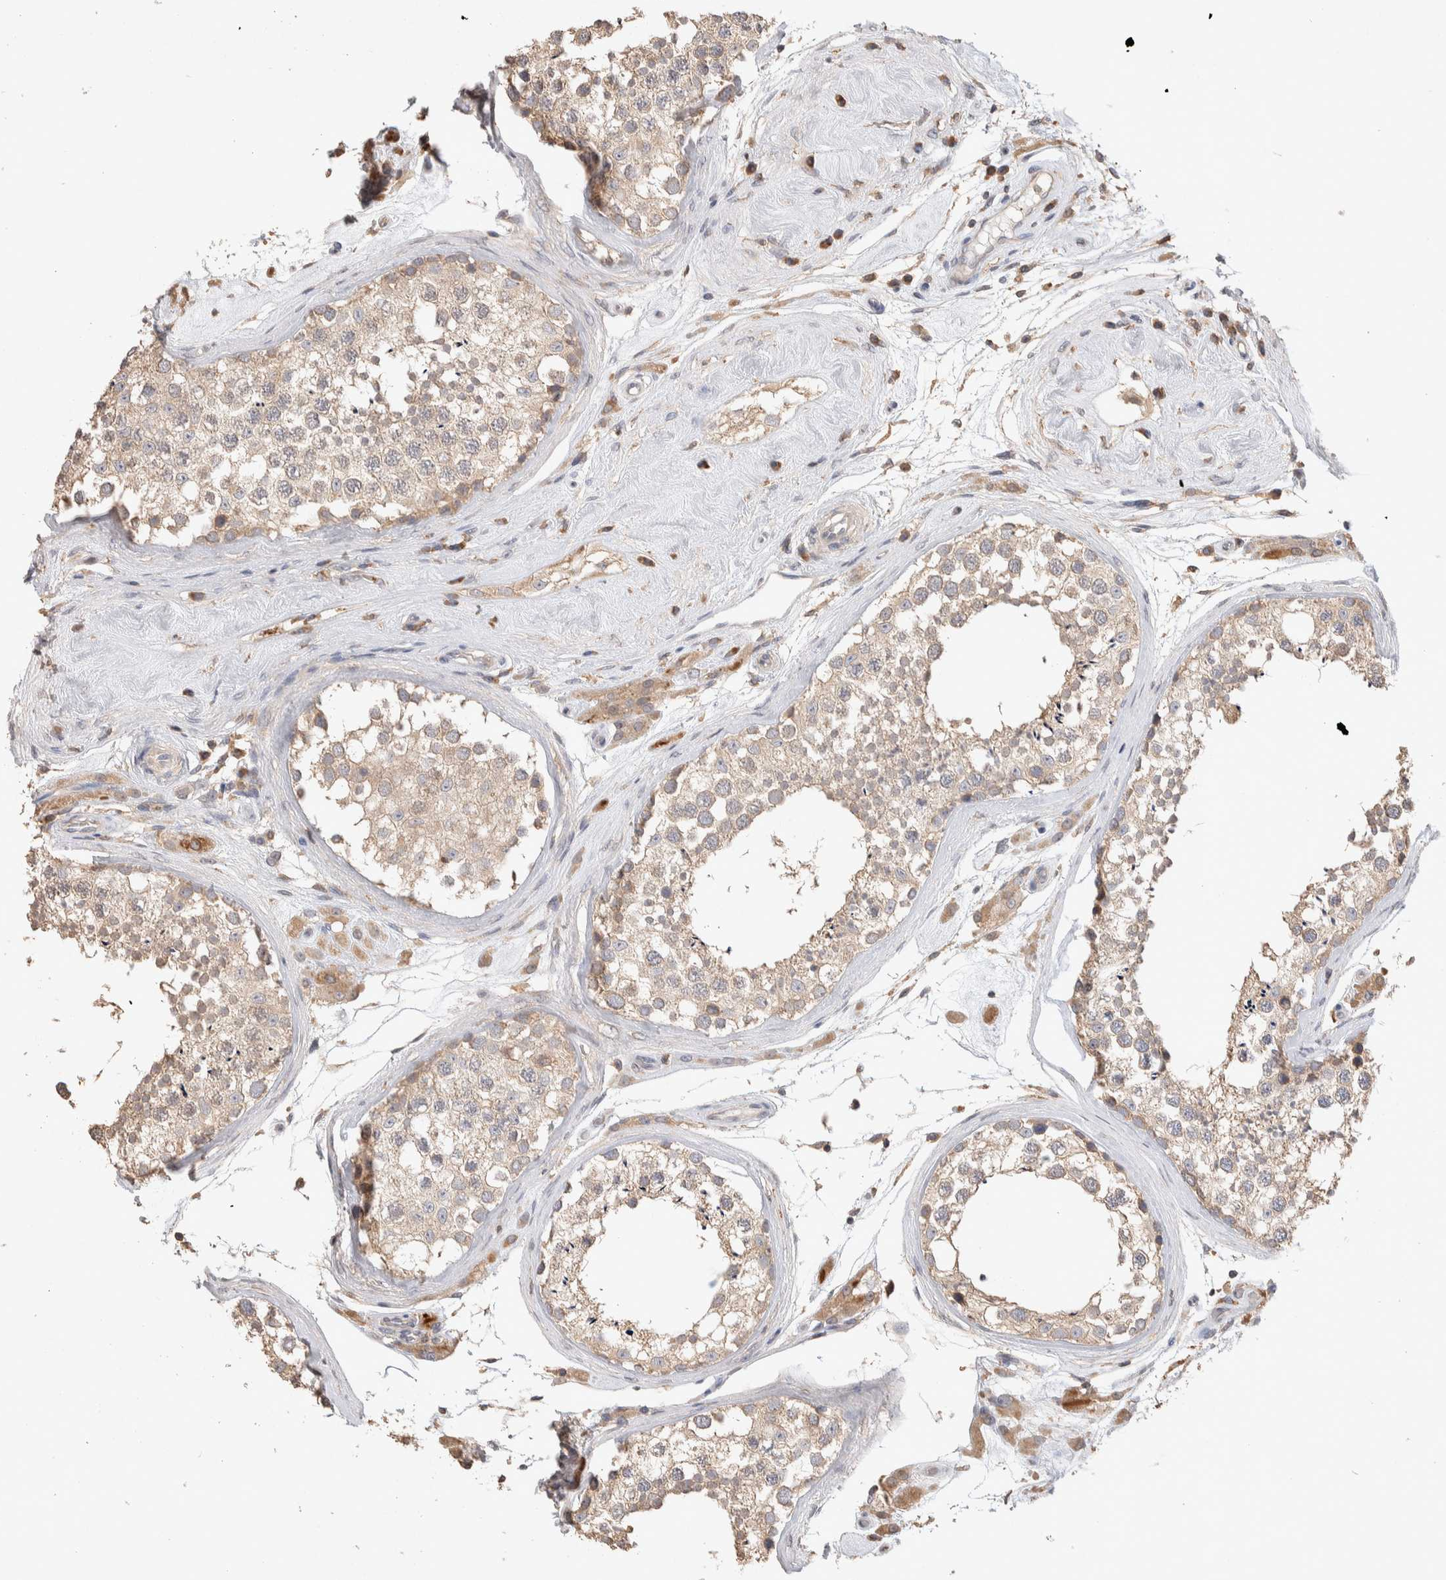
{"staining": {"intensity": "weak", "quantity": ">75%", "location": "cytoplasmic/membranous"}, "tissue": "testis", "cell_type": "Cells in seminiferous ducts", "image_type": "normal", "snomed": [{"axis": "morphology", "description": "Normal tissue, NOS"}, {"axis": "topography", "description": "Testis"}], "caption": "IHC histopathology image of benign testis stained for a protein (brown), which displays low levels of weak cytoplasmic/membranous expression in approximately >75% of cells in seminiferous ducts.", "gene": "DEPTOR", "patient": {"sex": "male", "age": 46}}